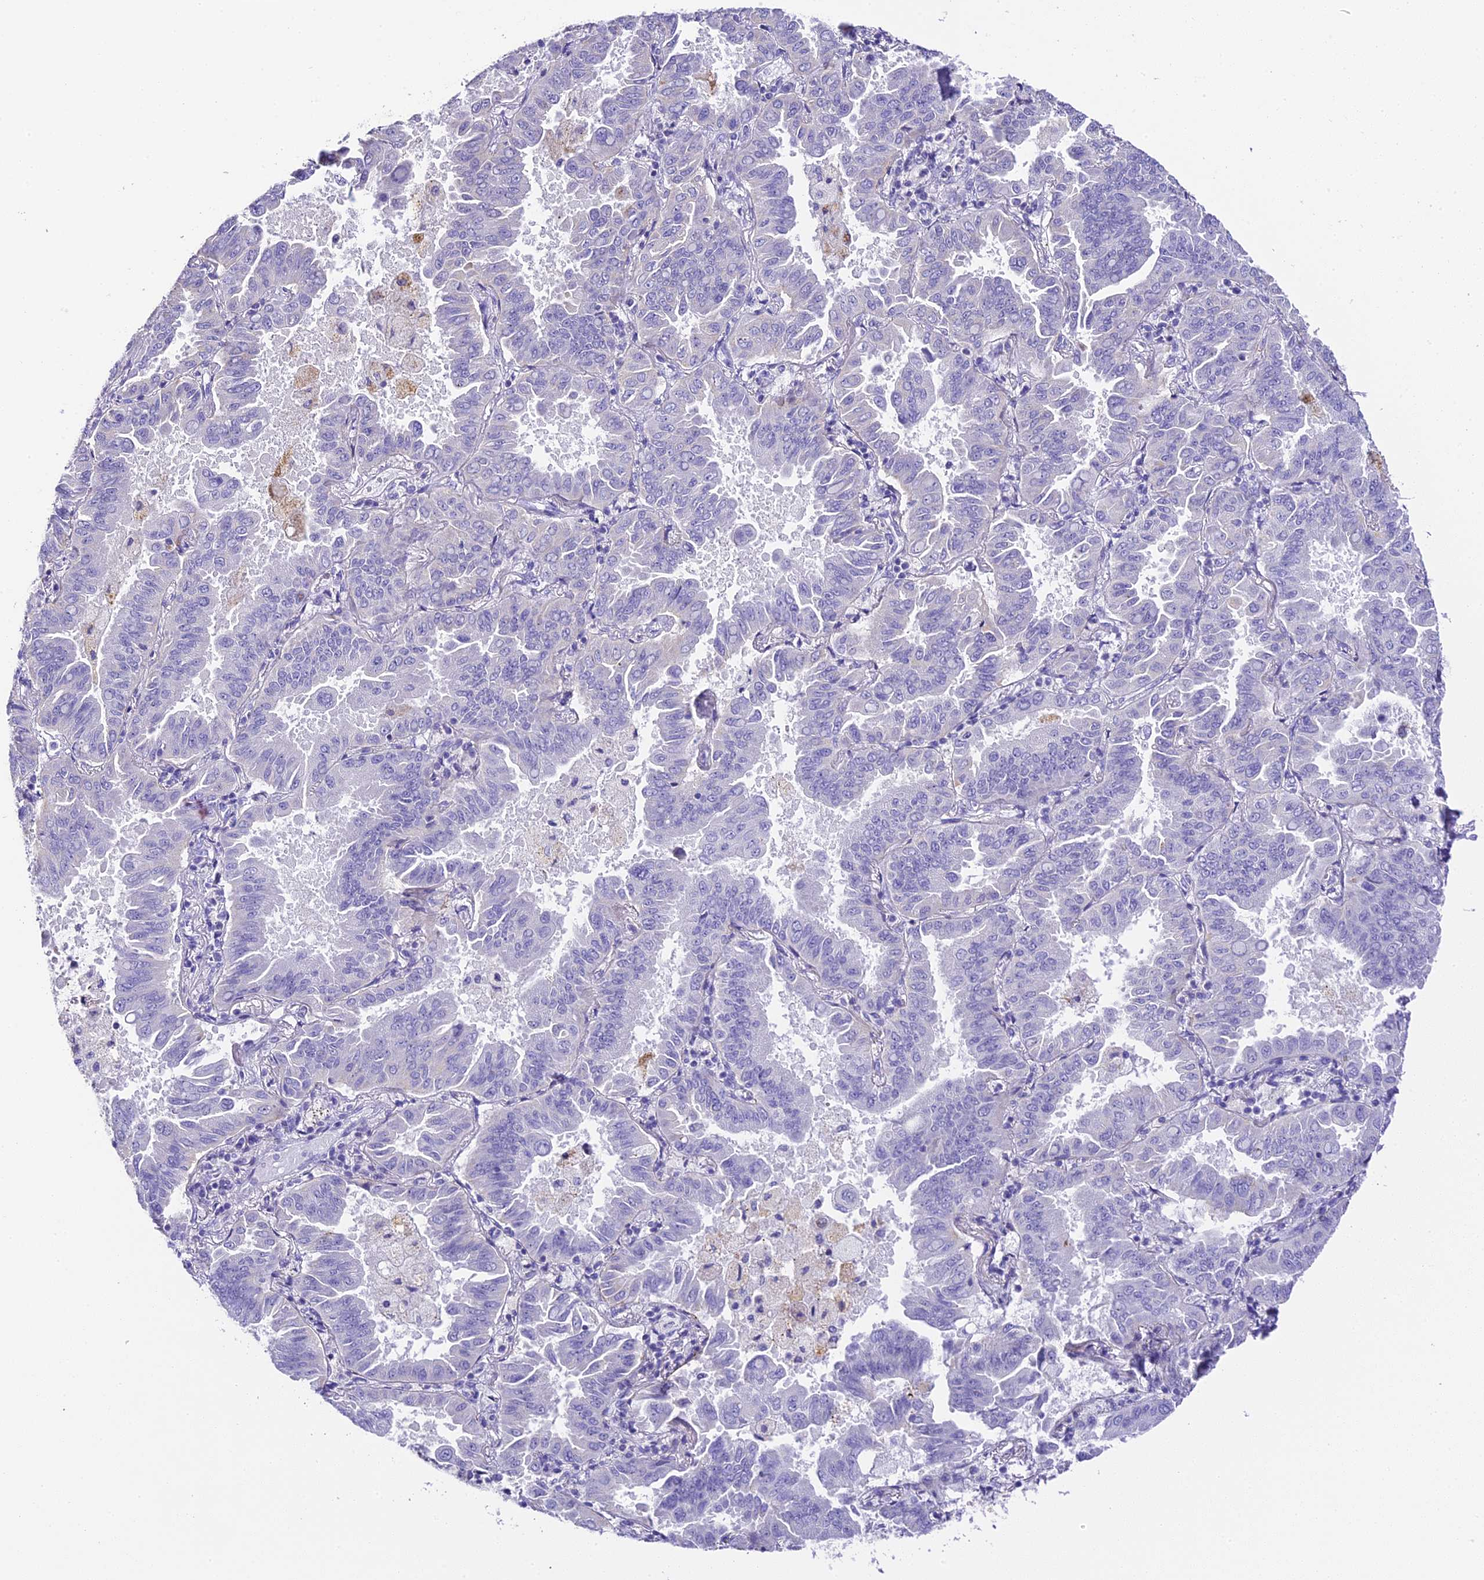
{"staining": {"intensity": "negative", "quantity": "none", "location": "none"}, "tissue": "lung cancer", "cell_type": "Tumor cells", "image_type": "cancer", "snomed": [{"axis": "morphology", "description": "Adenocarcinoma, NOS"}, {"axis": "topography", "description": "Lung"}], "caption": "Protein analysis of lung cancer displays no significant expression in tumor cells.", "gene": "C12orf29", "patient": {"sex": "male", "age": 64}}